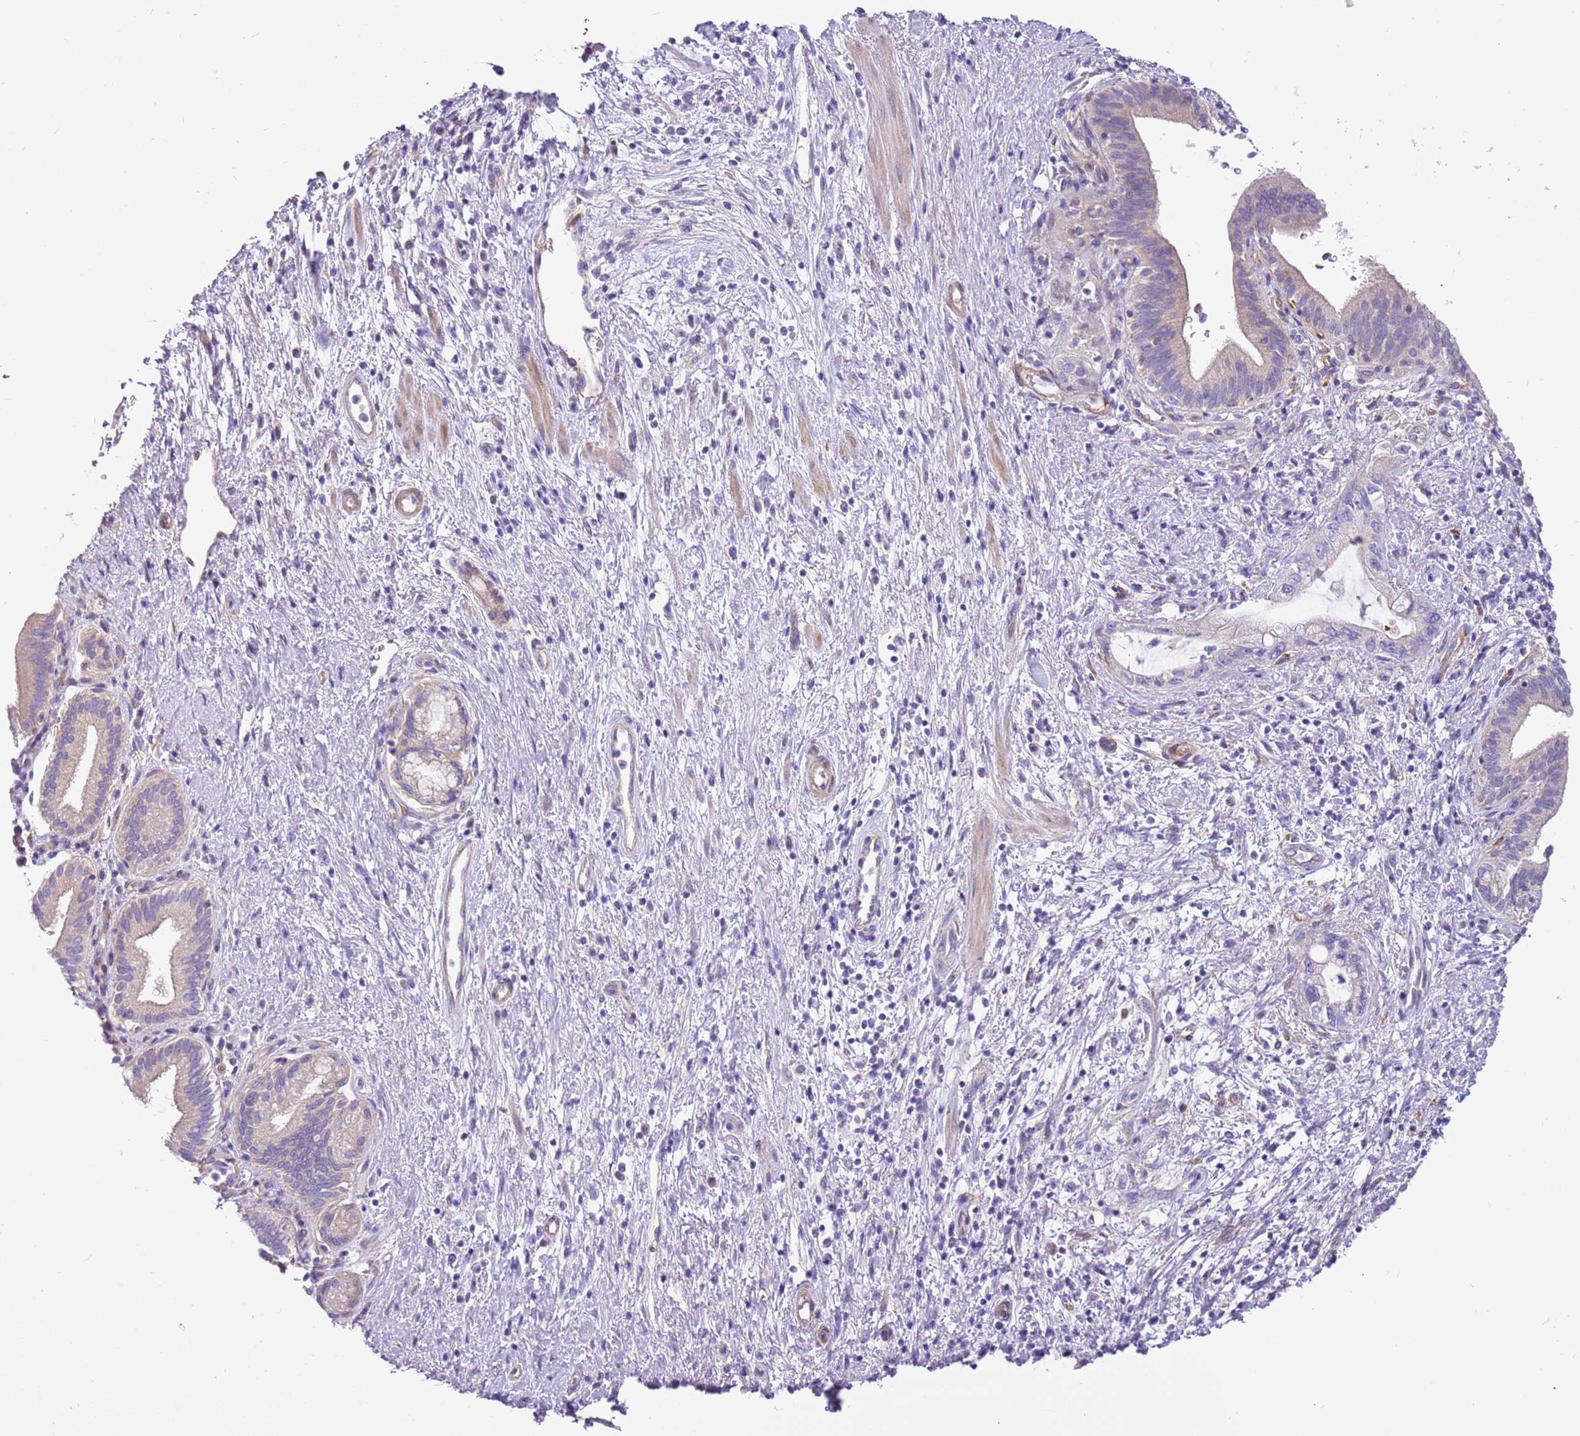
{"staining": {"intensity": "negative", "quantity": "none", "location": "none"}, "tissue": "pancreatic cancer", "cell_type": "Tumor cells", "image_type": "cancer", "snomed": [{"axis": "morphology", "description": "Adenocarcinoma, NOS"}, {"axis": "topography", "description": "Pancreas"}], "caption": "Immunohistochemical staining of pancreatic adenocarcinoma demonstrates no significant positivity in tumor cells.", "gene": "SERINC3", "patient": {"sex": "female", "age": 73}}